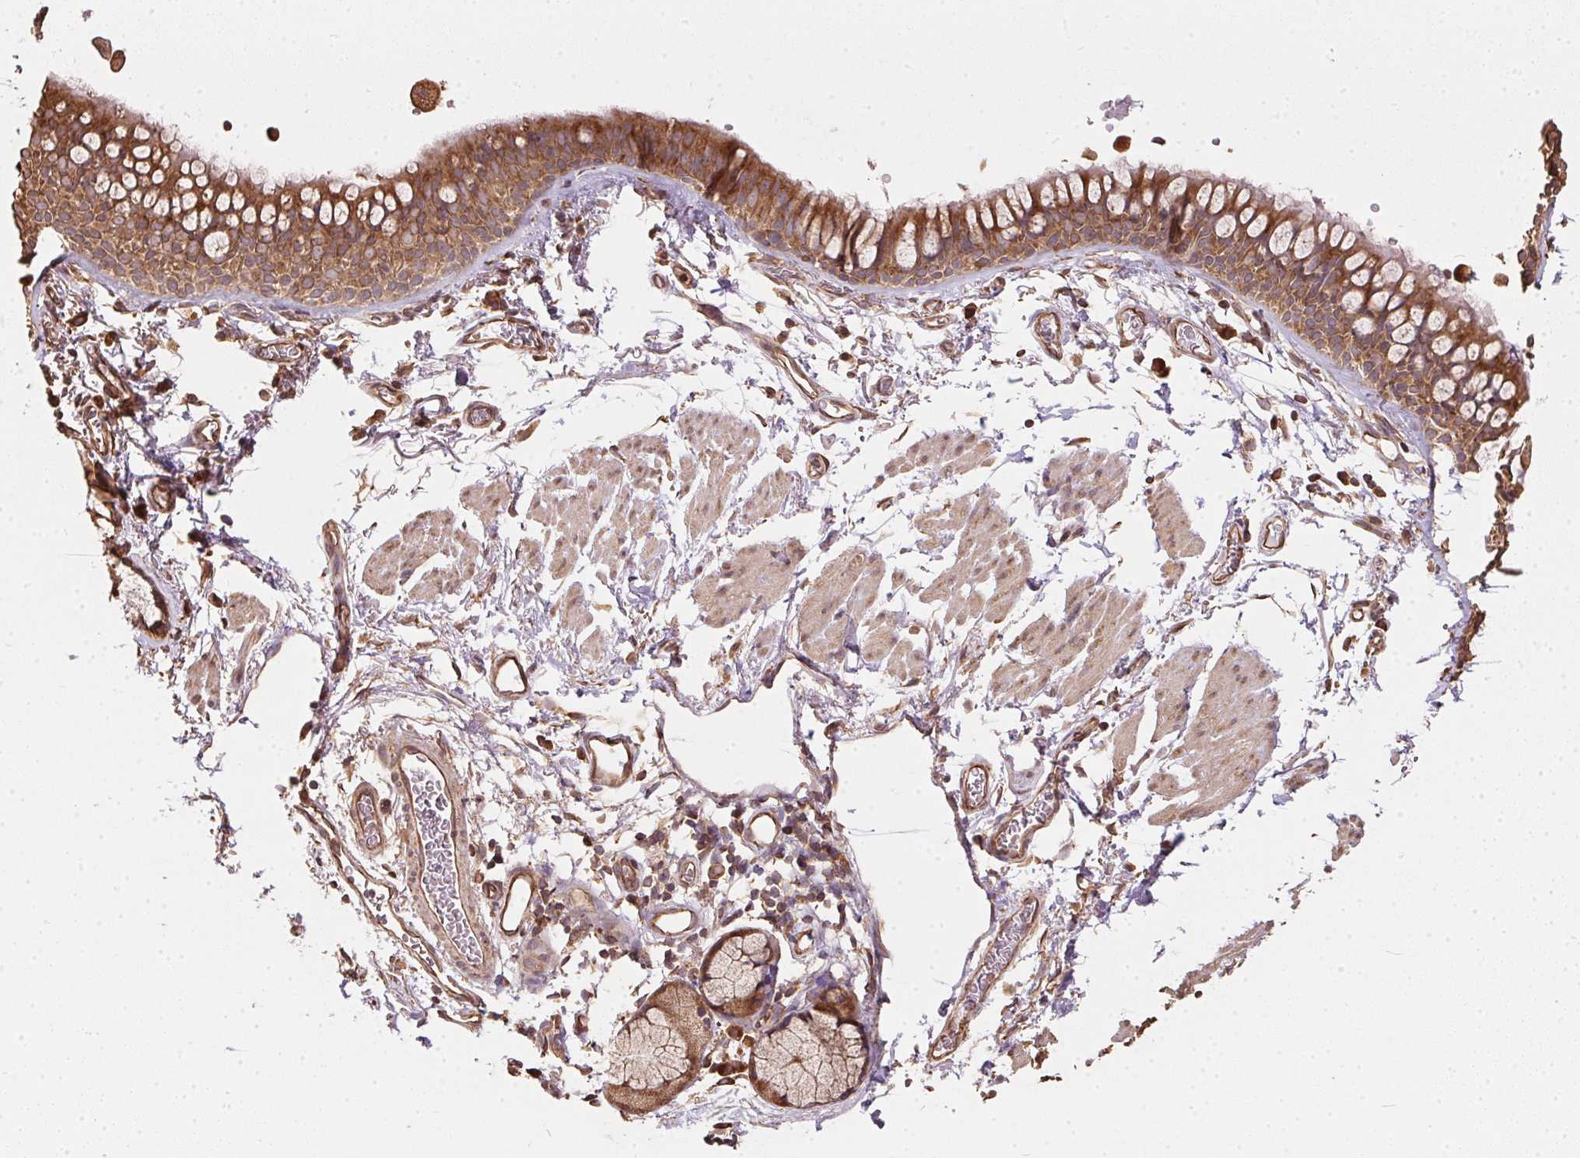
{"staining": {"intensity": "strong", "quantity": ">75%", "location": "cytoplasmic/membranous"}, "tissue": "bronchus", "cell_type": "Respiratory epithelial cells", "image_type": "normal", "snomed": [{"axis": "morphology", "description": "Normal tissue, NOS"}, {"axis": "topography", "description": "Cartilage tissue"}, {"axis": "topography", "description": "Bronchus"}], "caption": "Benign bronchus displays strong cytoplasmic/membranous staining in about >75% of respiratory epithelial cells, visualized by immunohistochemistry.", "gene": "EIF2S1", "patient": {"sex": "female", "age": 79}}